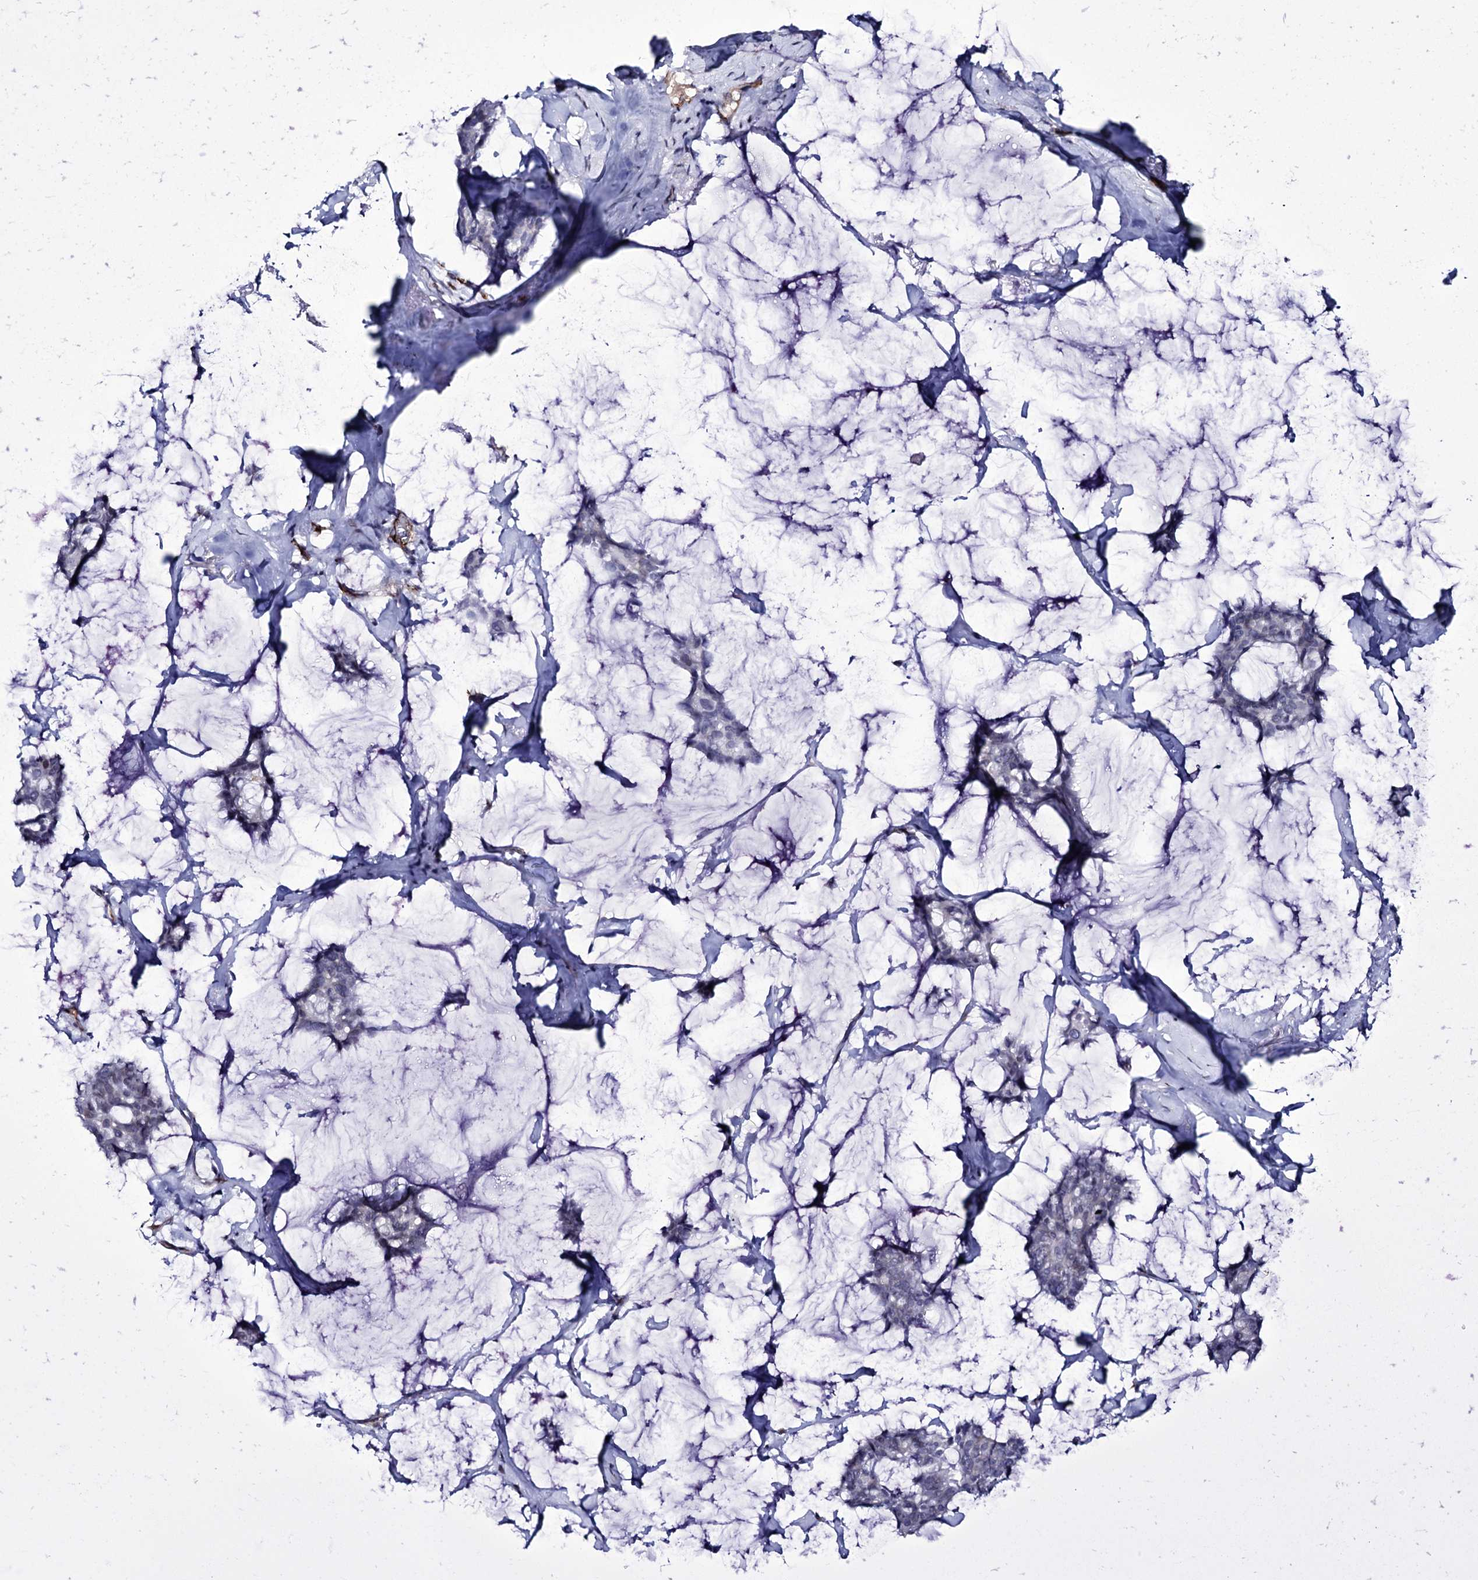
{"staining": {"intensity": "negative", "quantity": "none", "location": "none"}, "tissue": "breast cancer", "cell_type": "Tumor cells", "image_type": "cancer", "snomed": [{"axis": "morphology", "description": "Duct carcinoma"}, {"axis": "topography", "description": "Breast"}], "caption": "Immunohistochemistry of human invasive ductal carcinoma (breast) demonstrates no positivity in tumor cells.", "gene": "ZC3H12C", "patient": {"sex": "female", "age": 93}}